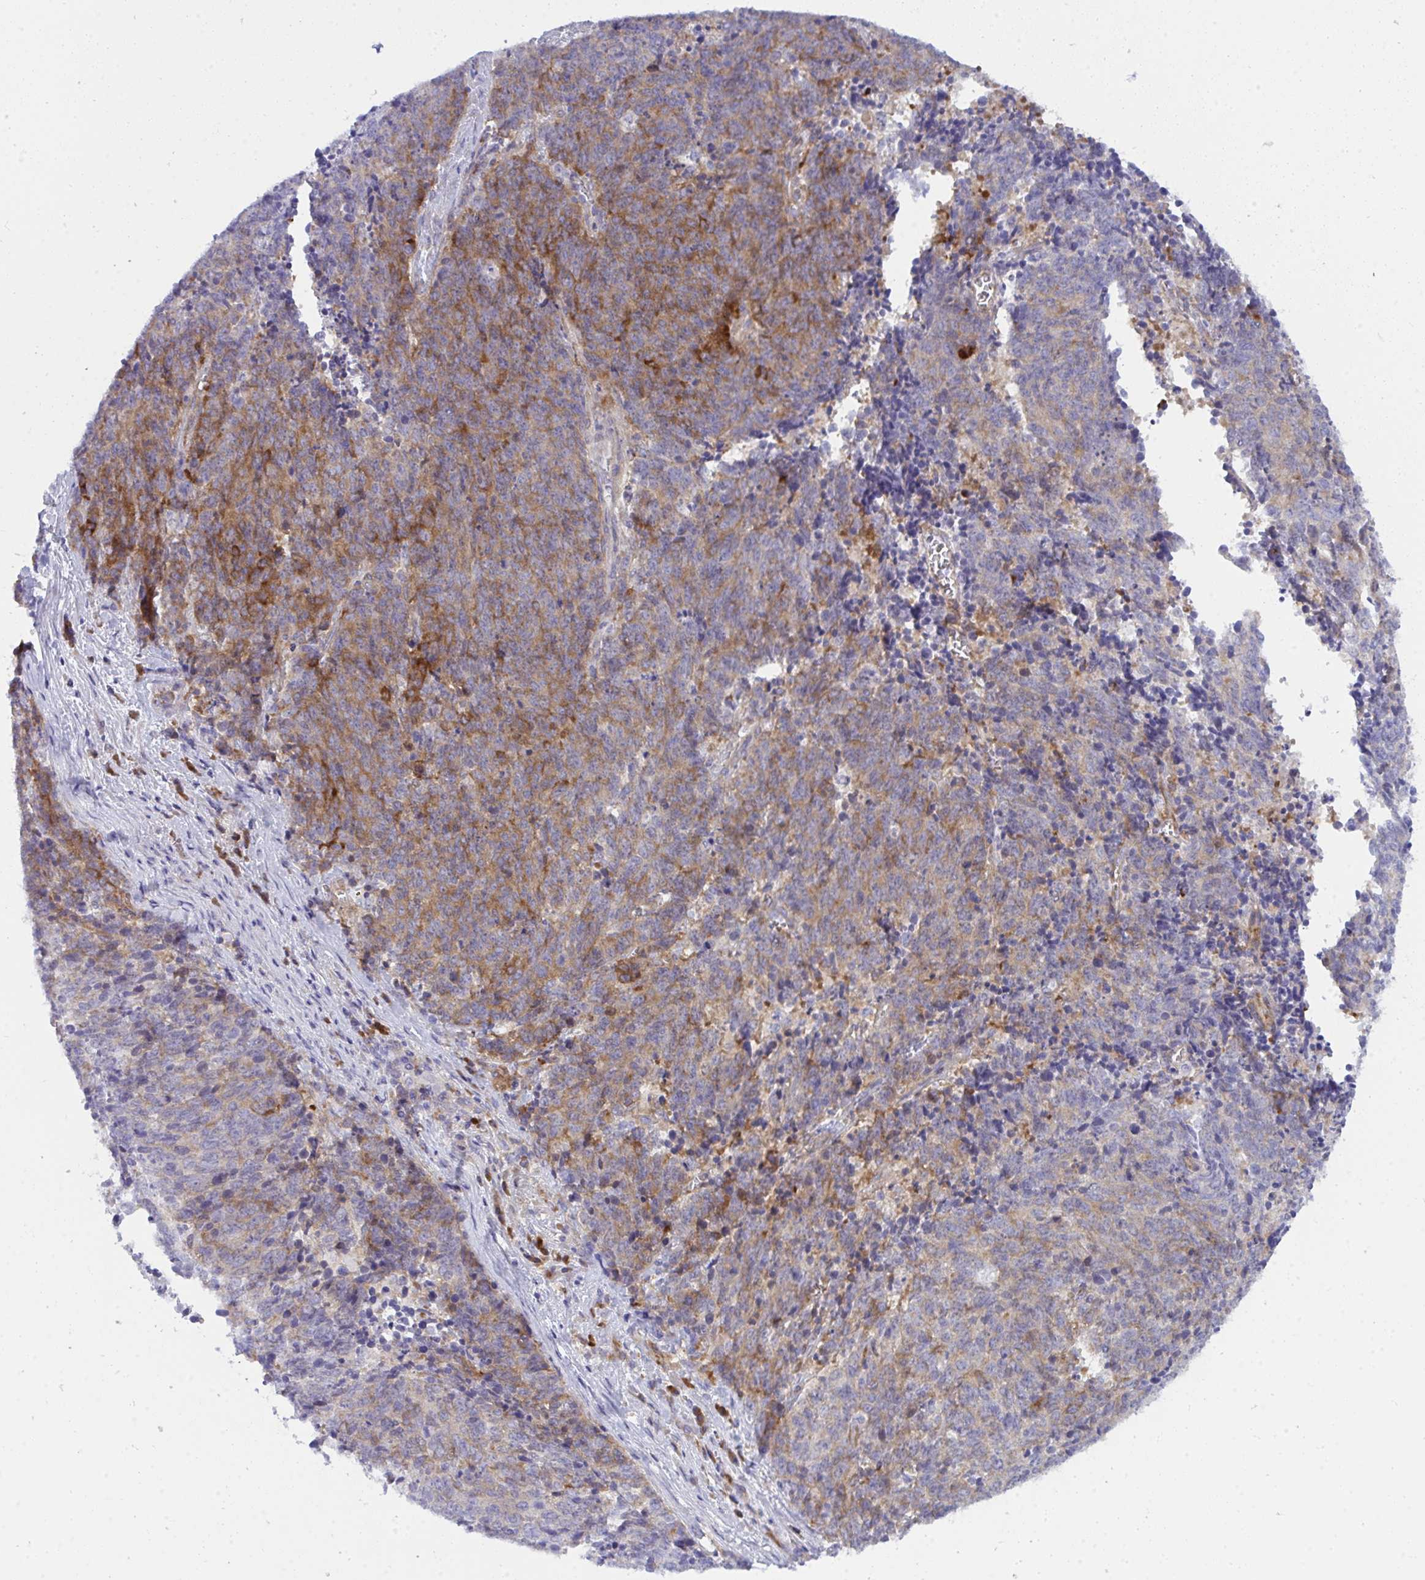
{"staining": {"intensity": "moderate", "quantity": "25%-75%", "location": "cytoplasmic/membranous"}, "tissue": "cervical cancer", "cell_type": "Tumor cells", "image_type": "cancer", "snomed": [{"axis": "morphology", "description": "Squamous cell carcinoma, NOS"}, {"axis": "topography", "description": "Cervix"}], "caption": "There is medium levels of moderate cytoplasmic/membranous positivity in tumor cells of cervical cancer, as demonstrated by immunohistochemical staining (brown color).", "gene": "GAB1", "patient": {"sex": "female", "age": 29}}